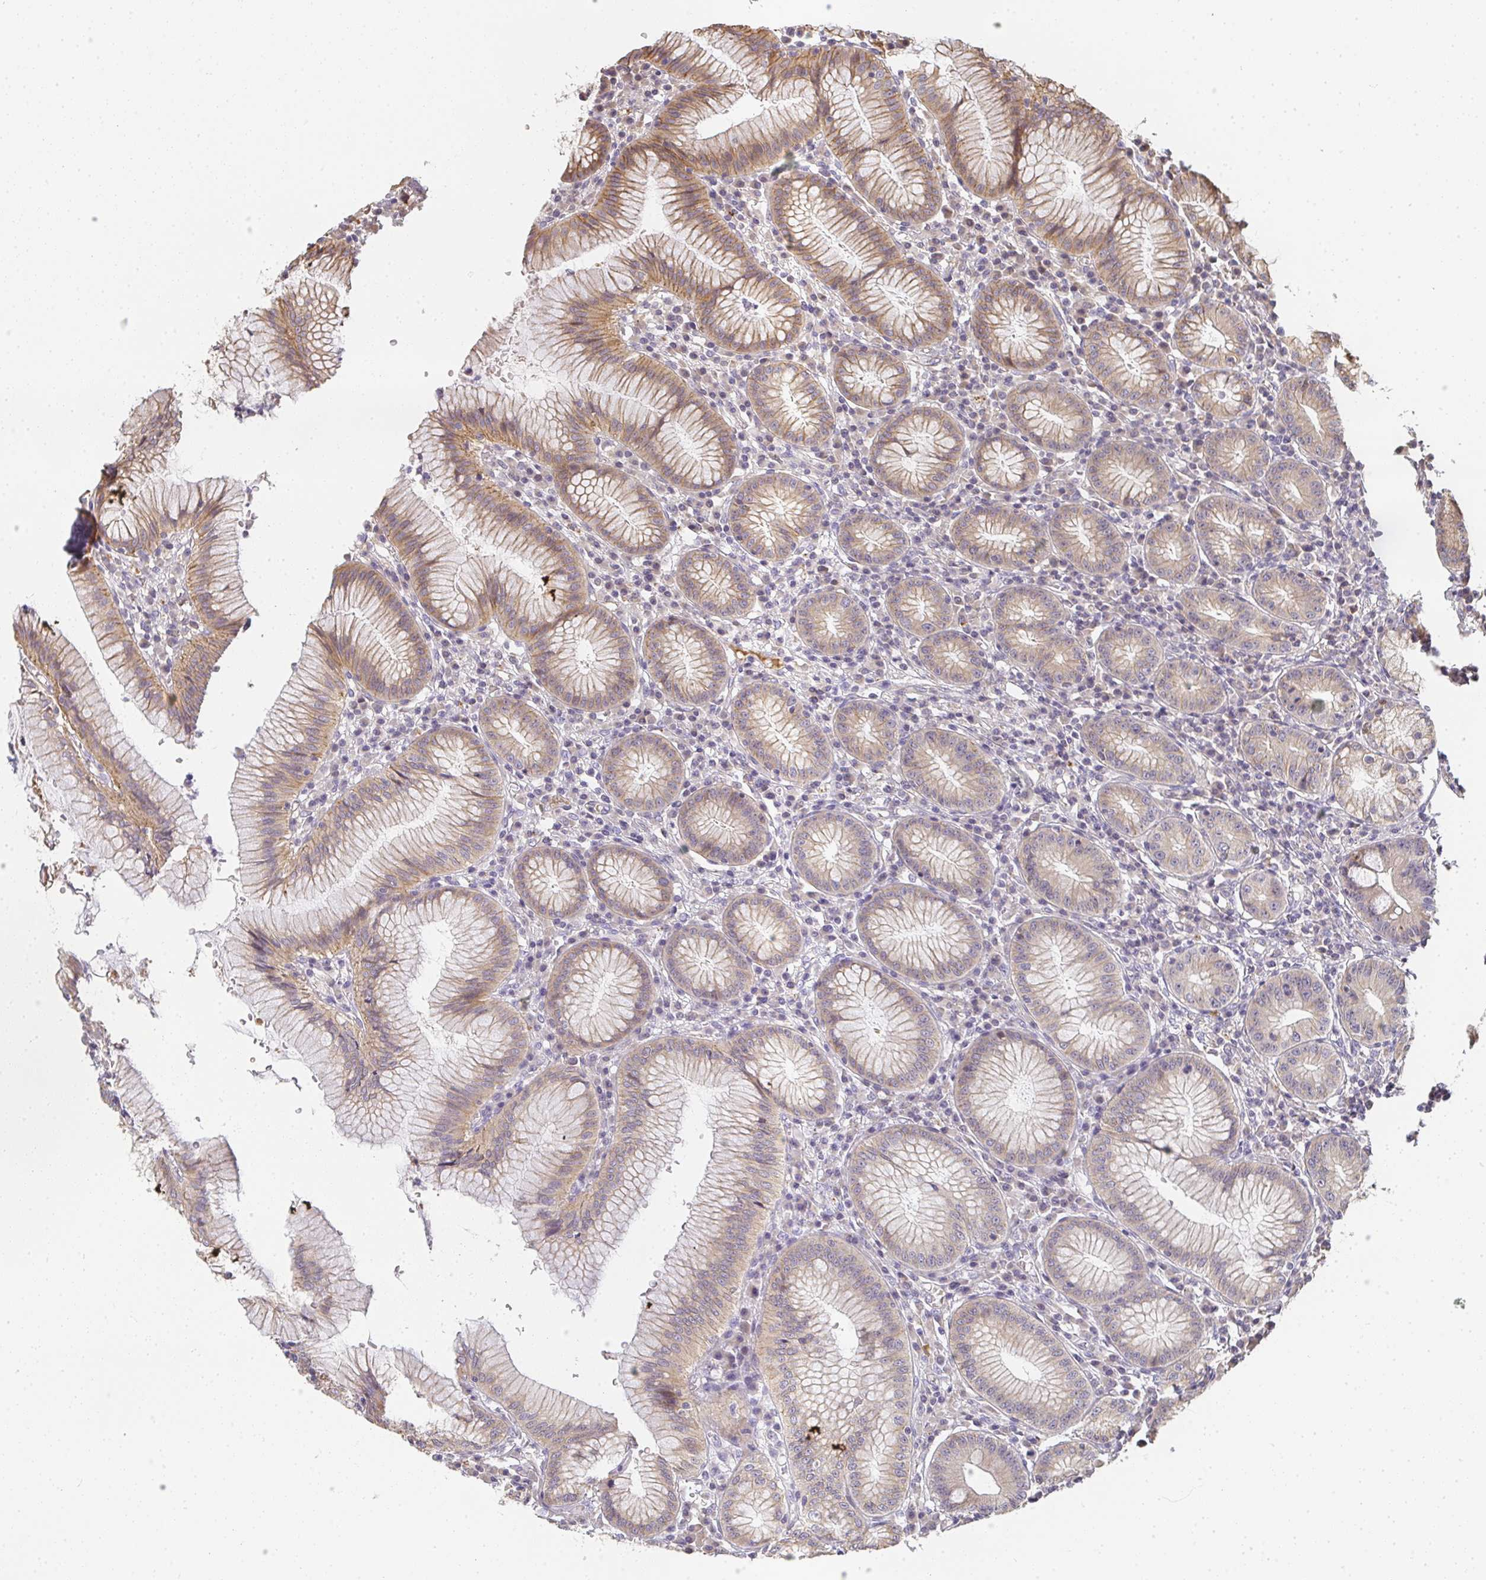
{"staining": {"intensity": "moderate", "quantity": "25%-75%", "location": "cytoplasmic/membranous"}, "tissue": "stomach", "cell_type": "Glandular cells", "image_type": "normal", "snomed": [{"axis": "morphology", "description": "Normal tissue, NOS"}, {"axis": "topography", "description": "Stomach"}], "caption": "Stomach stained with IHC displays moderate cytoplasmic/membranous staining in about 25%-75% of glandular cells. (DAB (3,3'-diaminobenzidine) = brown stain, brightfield microscopy at high magnification).", "gene": "SLC35B3", "patient": {"sex": "male", "age": 55}}